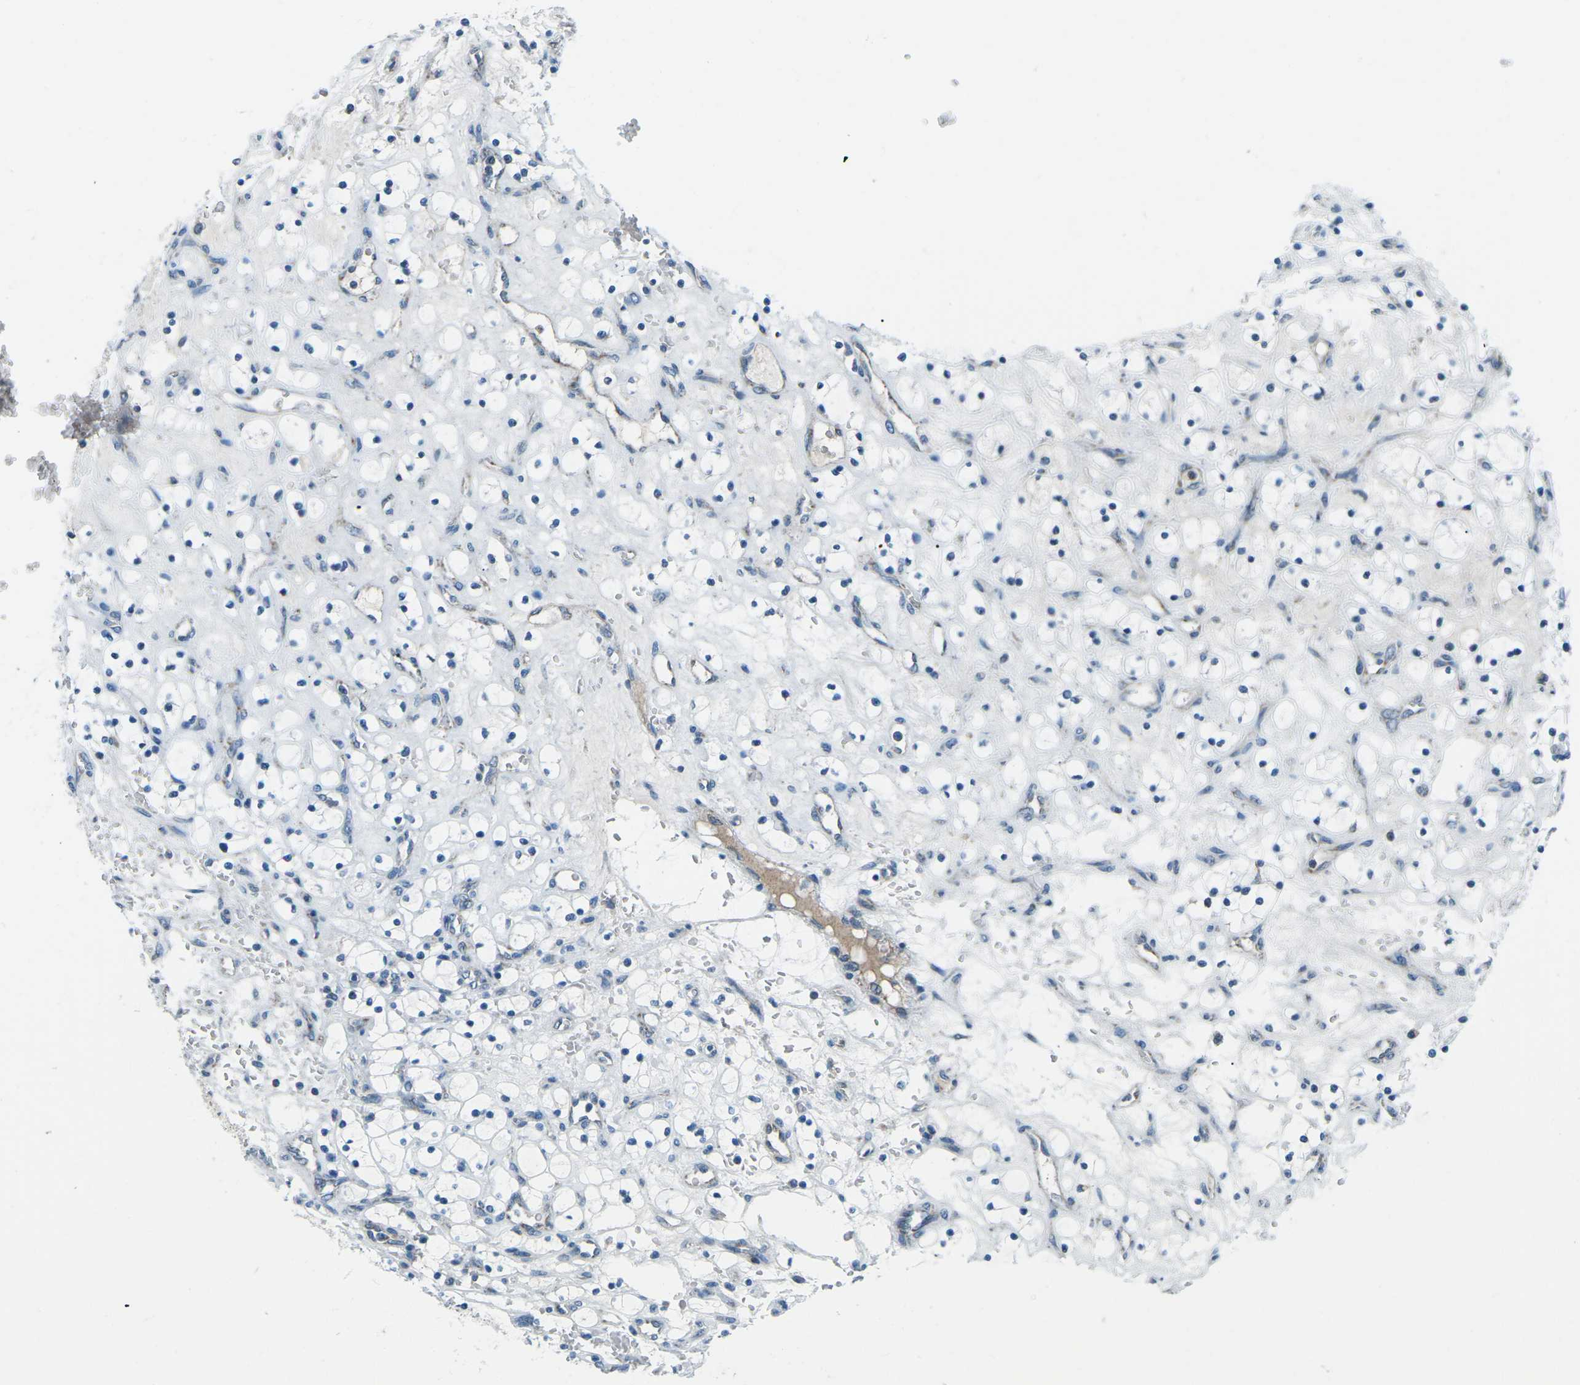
{"staining": {"intensity": "negative", "quantity": "none", "location": "none"}, "tissue": "renal cancer", "cell_type": "Tumor cells", "image_type": "cancer", "snomed": [{"axis": "morphology", "description": "Adenocarcinoma, NOS"}, {"axis": "topography", "description": "Kidney"}], "caption": "Immunohistochemistry (IHC) micrograph of neoplastic tissue: human renal adenocarcinoma stained with DAB shows no significant protein positivity in tumor cells.", "gene": "RFESD", "patient": {"sex": "female", "age": 69}}